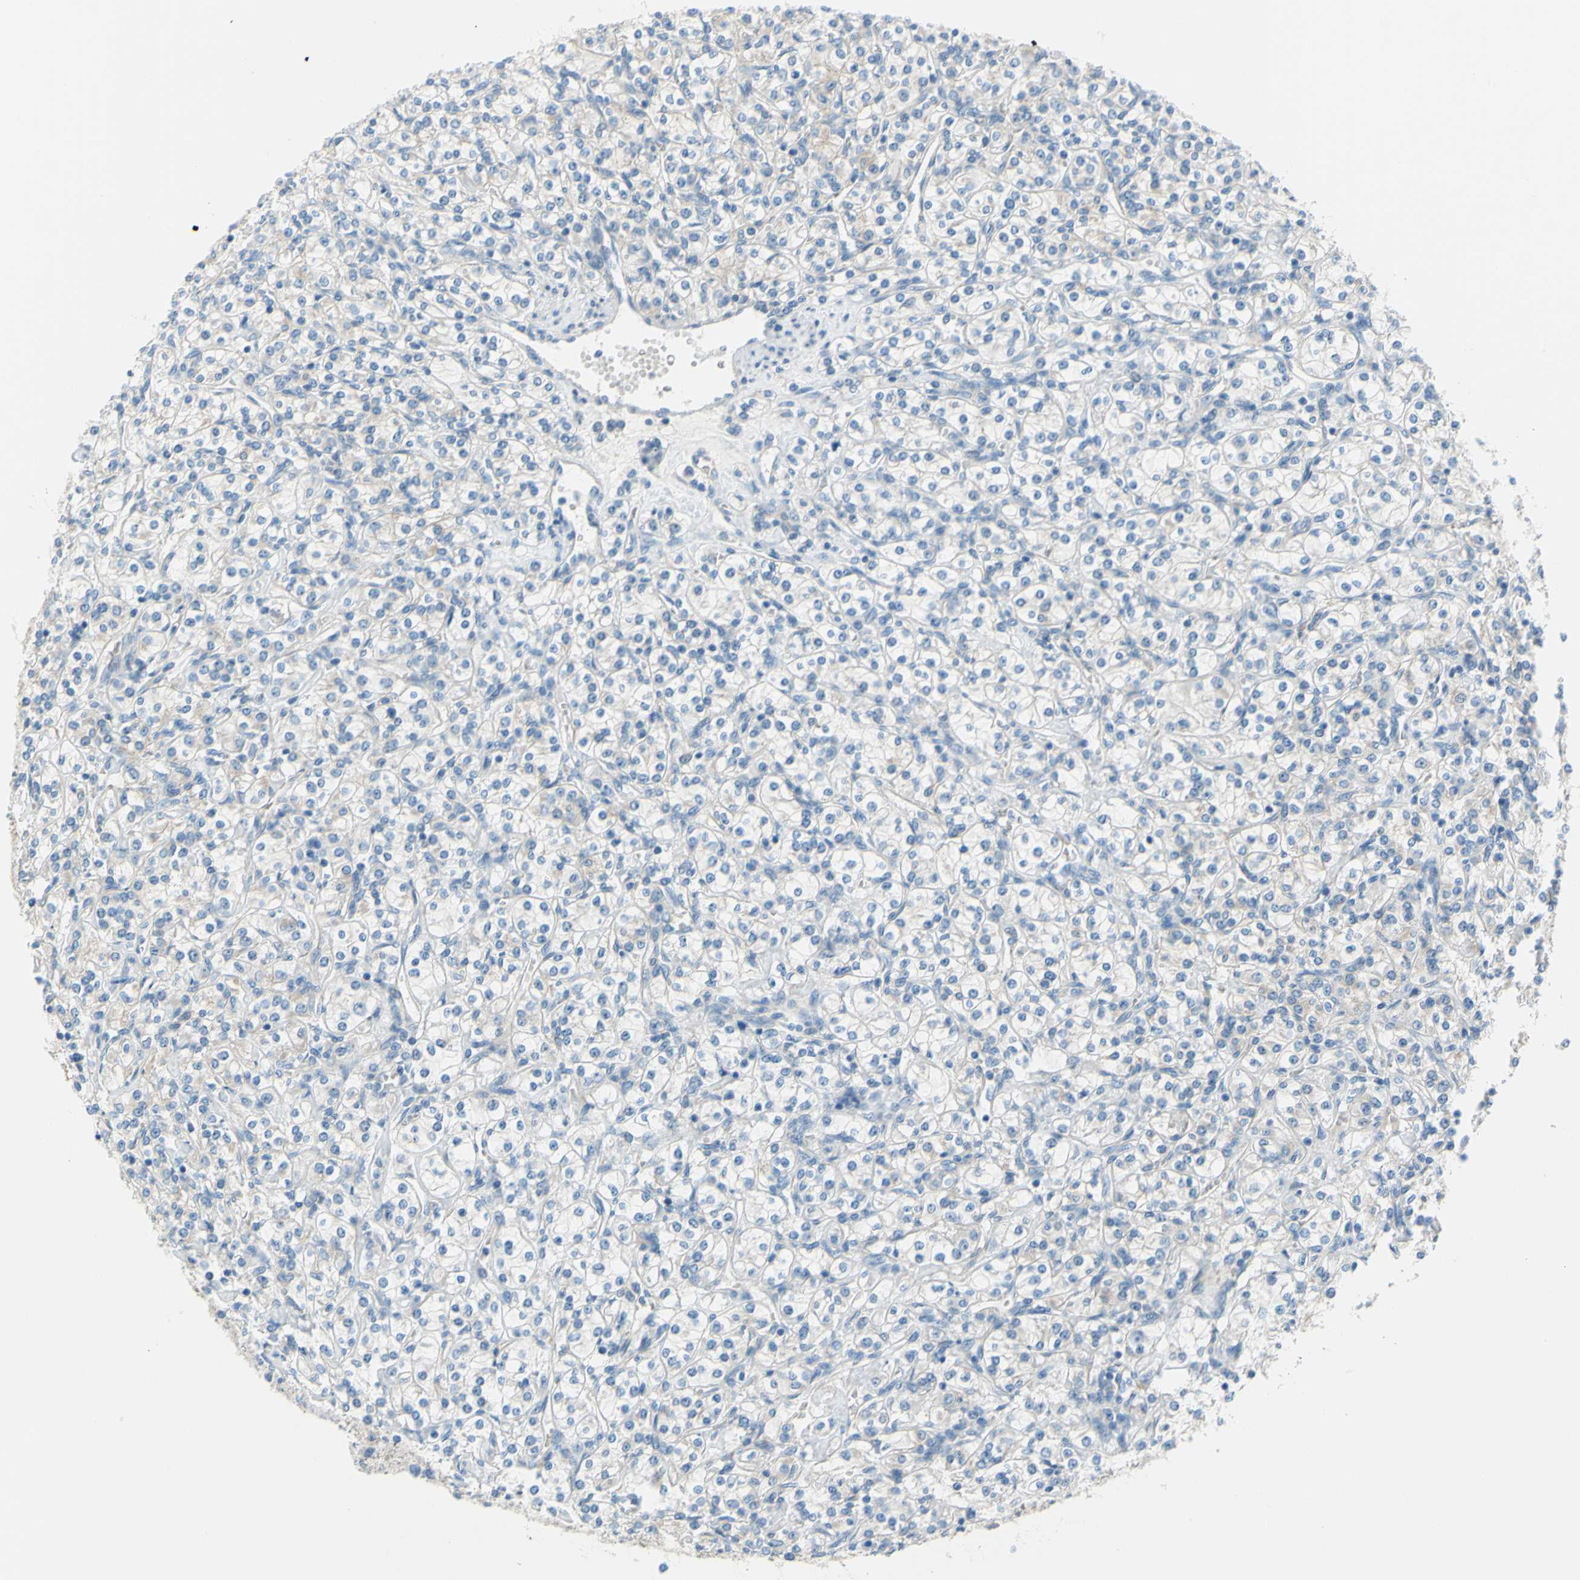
{"staining": {"intensity": "negative", "quantity": "none", "location": "none"}, "tissue": "renal cancer", "cell_type": "Tumor cells", "image_type": "cancer", "snomed": [{"axis": "morphology", "description": "Adenocarcinoma, NOS"}, {"axis": "topography", "description": "Kidney"}], "caption": "Immunohistochemistry photomicrograph of human adenocarcinoma (renal) stained for a protein (brown), which displays no staining in tumor cells.", "gene": "FRMD4B", "patient": {"sex": "male", "age": 77}}